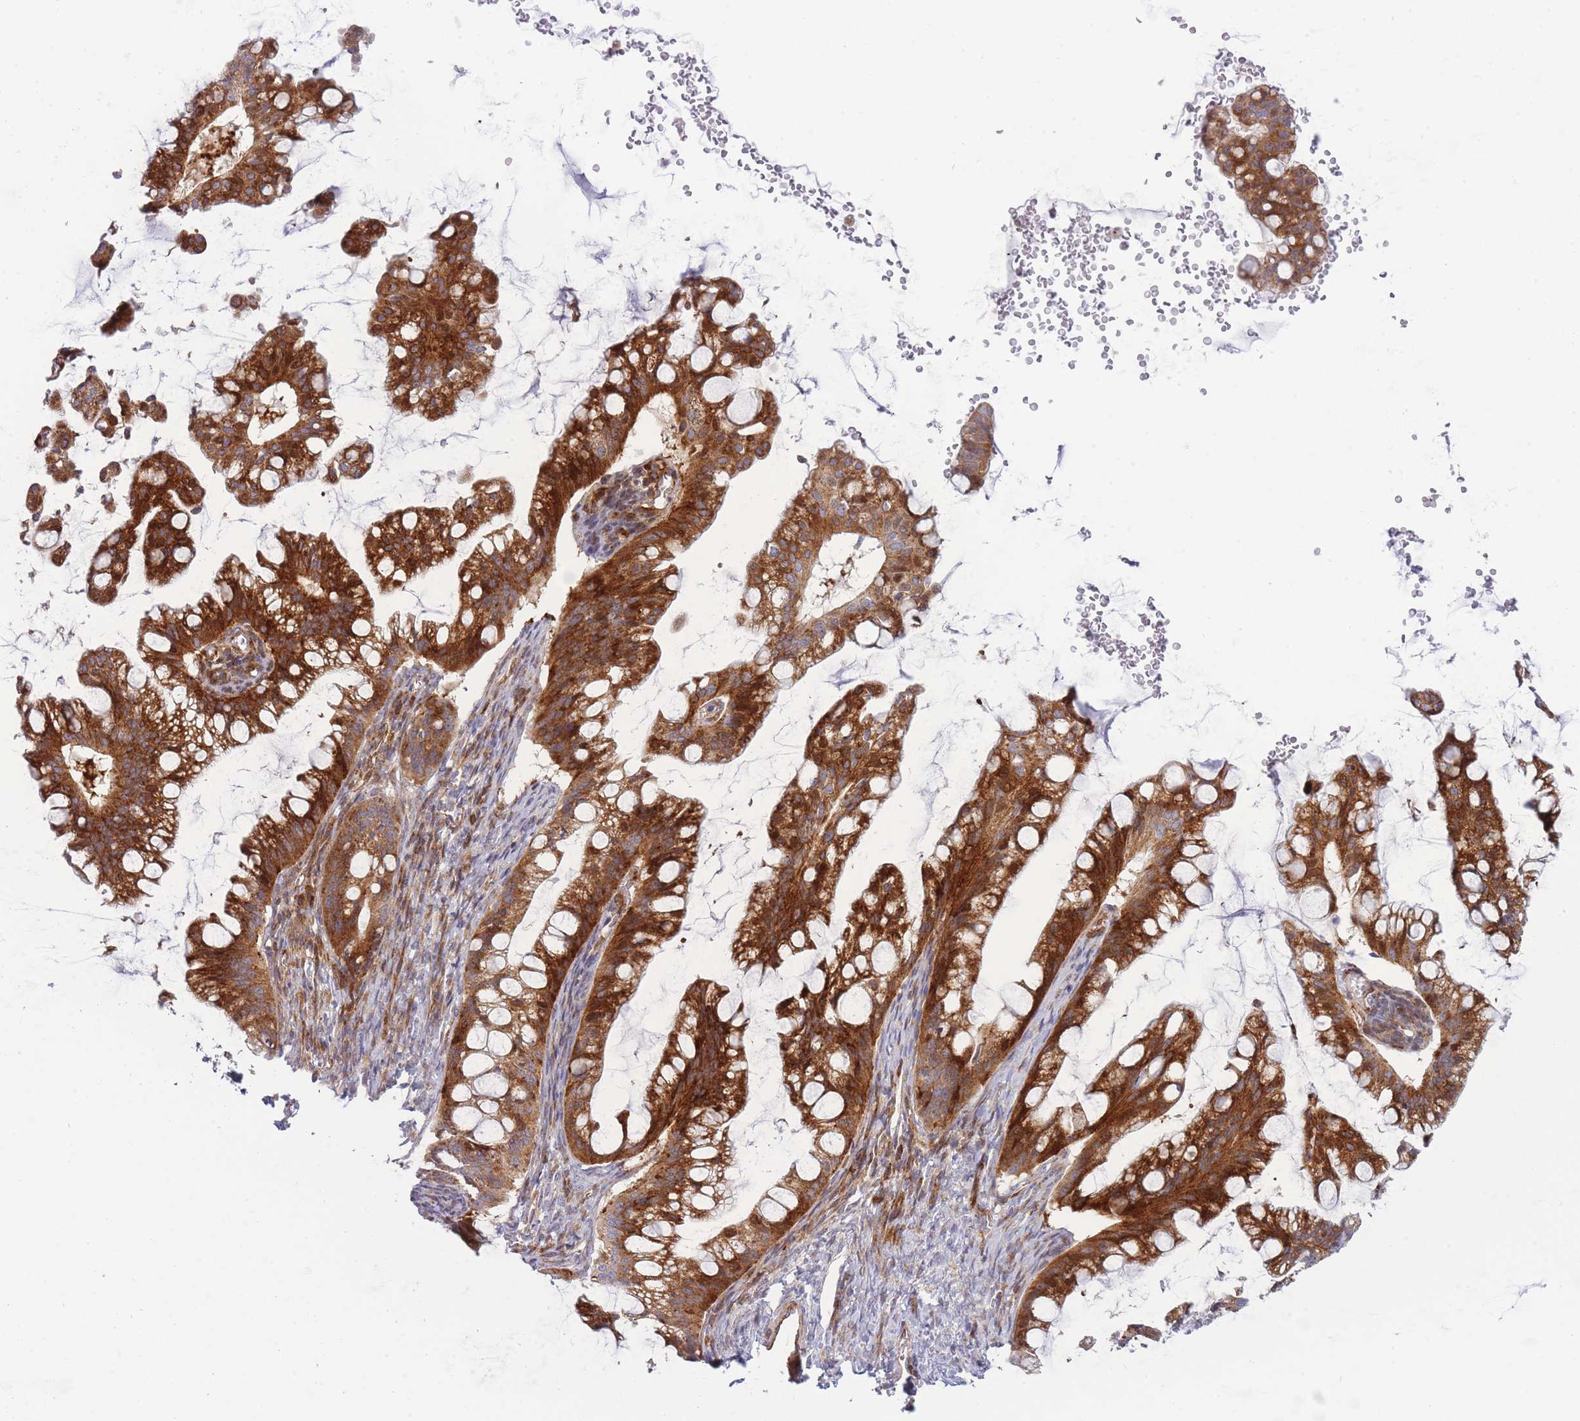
{"staining": {"intensity": "strong", "quantity": ">75%", "location": "cytoplasmic/membranous"}, "tissue": "ovarian cancer", "cell_type": "Tumor cells", "image_type": "cancer", "snomed": [{"axis": "morphology", "description": "Cystadenocarcinoma, mucinous, NOS"}, {"axis": "topography", "description": "Ovary"}], "caption": "Immunohistochemical staining of human ovarian cancer reveals high levels of strong cytoplasmic/membranous positivity in about >75% of tumor cells. The protein is stained brown, and the nuclei are stained in blue (DAB IHC with brightfield microscopy, high magnification).", "gene": "ATP5MC2", "patient": {"sex": "female", "age": 73}}